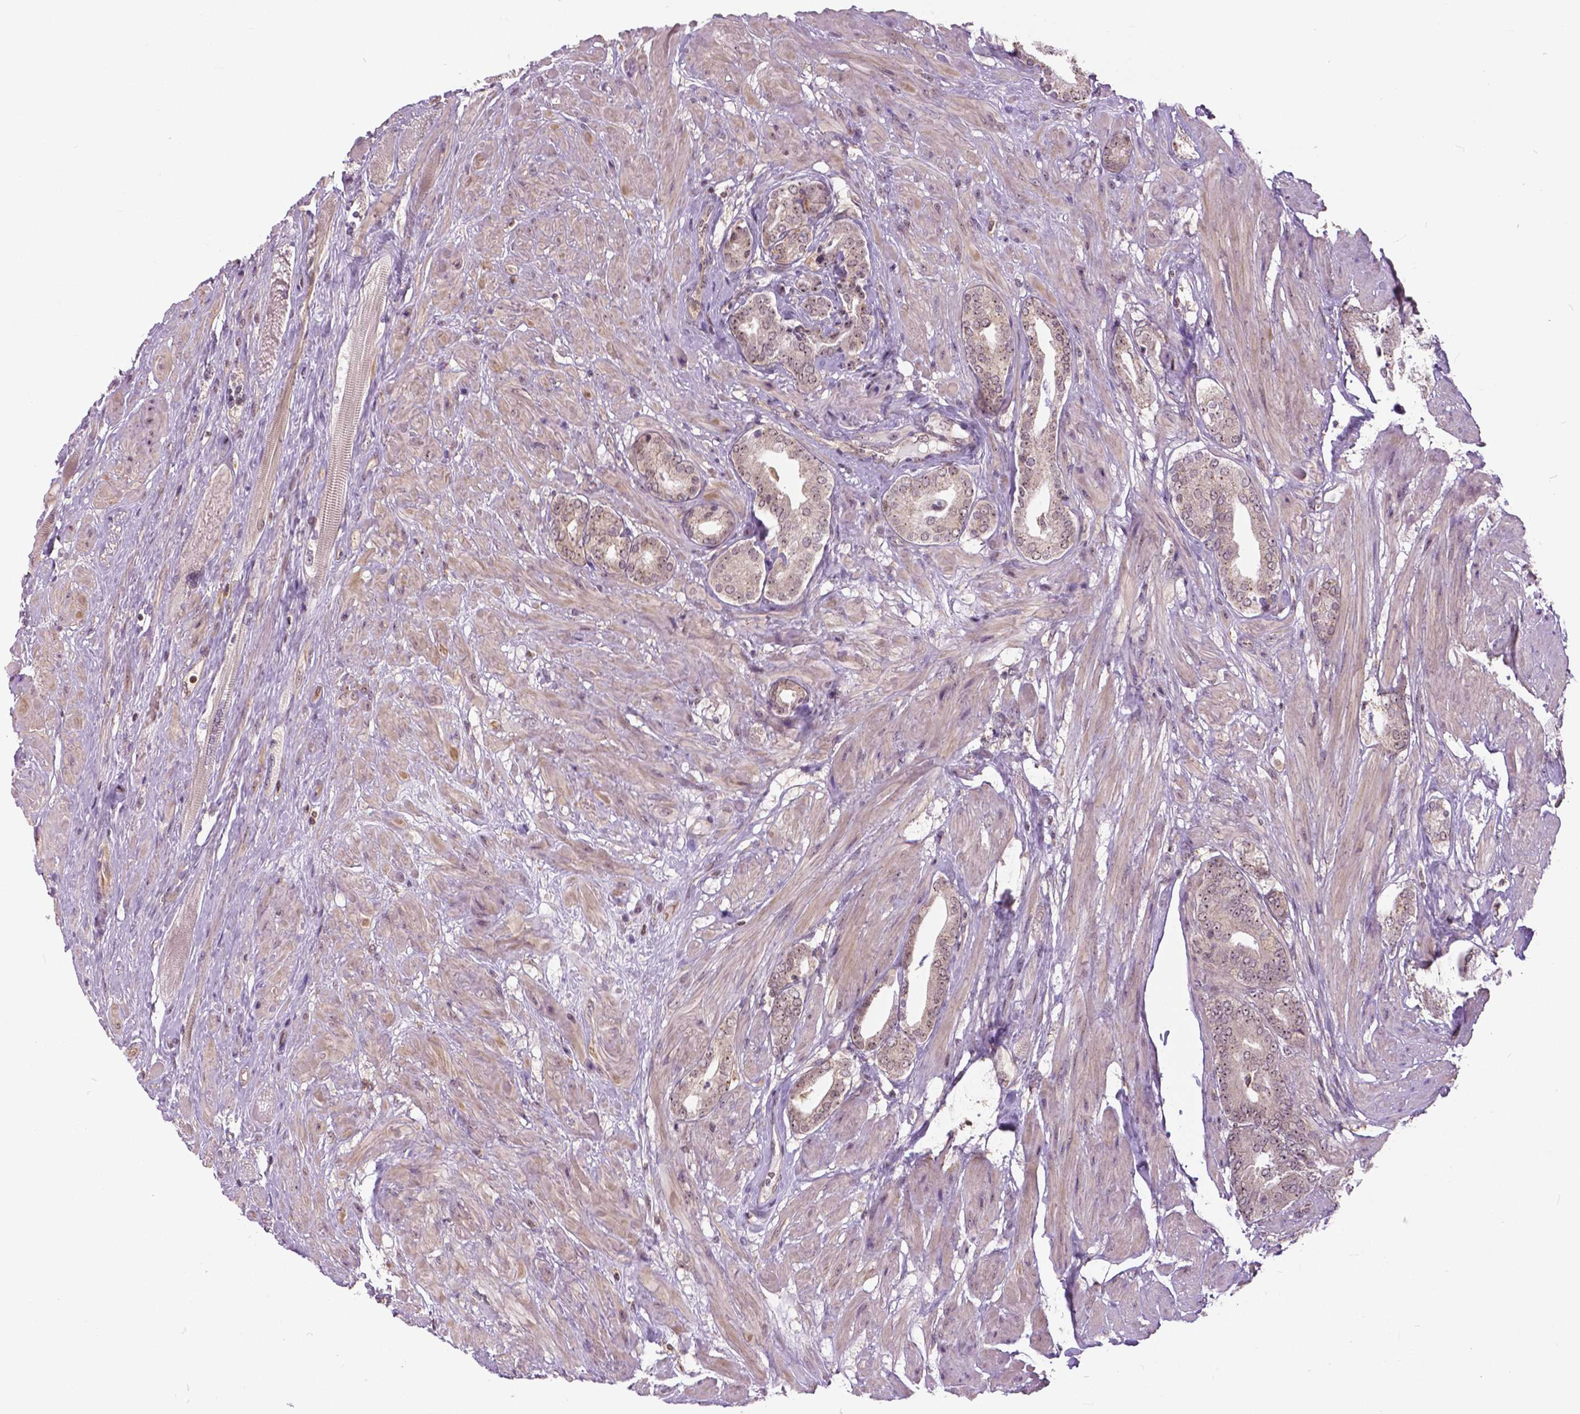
{"staining": {"intensity": "weak", "quantity": "25%-75%", "location": "nuclear"}, "tissue": "prostate cancer", "cell_type": "Tumor cells", "image_type": "cancer", "snomed": [{"axis": "morphology", "description": "Adenocarcinoma, High grade"}, {"axis": "topography", "description": "Prostate"}], "caption": "Human high-grade adenocarcinoma (prostate) stained with a protein marker displays weak staining in tumor cells.", "gene": "ANXA13", "patient": {"sex": "male", "age": 56}}